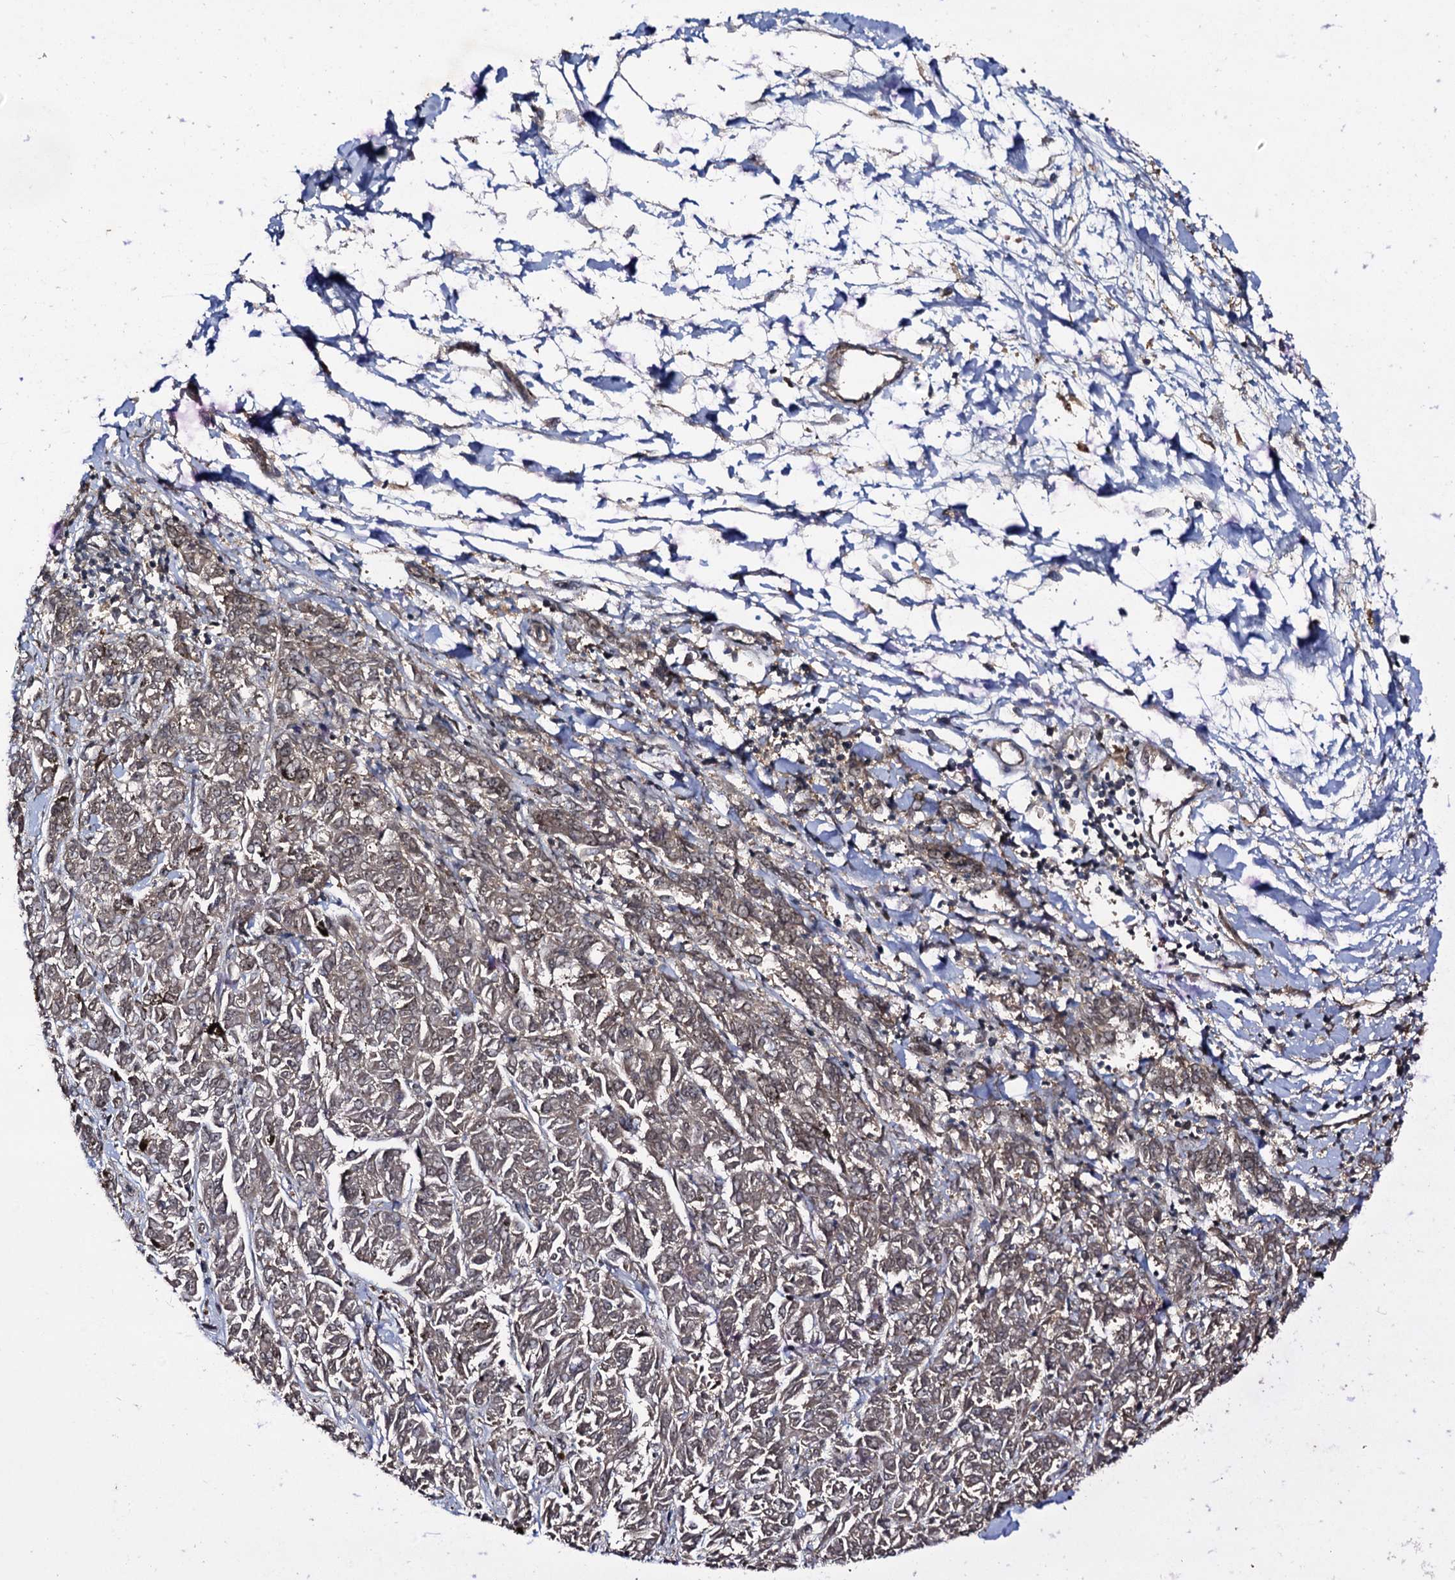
{"staining": {"intensity": "moderate", "quantity": ">75%", "location": "cytoplasmic/membranous"}, "tissue": "melanoma", "cell_type": "Tumor cells", "image_type": "cancer", "snomed": [{"axis": "morphology", "description": "Malignant melanoma, NOS"}, {"axis": "topography", "description": "Skin"}], "caption": "Immunohistochemistry micrograph of neoplastic tissue: malignant melanoma stained using immunohistochemistry (IHC) reveals medium levels of moderate protein expression localized specifically in the cytoplasmic/membranous of tumor cells, appearing as a cytoplasmic/membranous brown color.", "gene": "KXD1", "patient": {"sex": "female", "age": 72}}